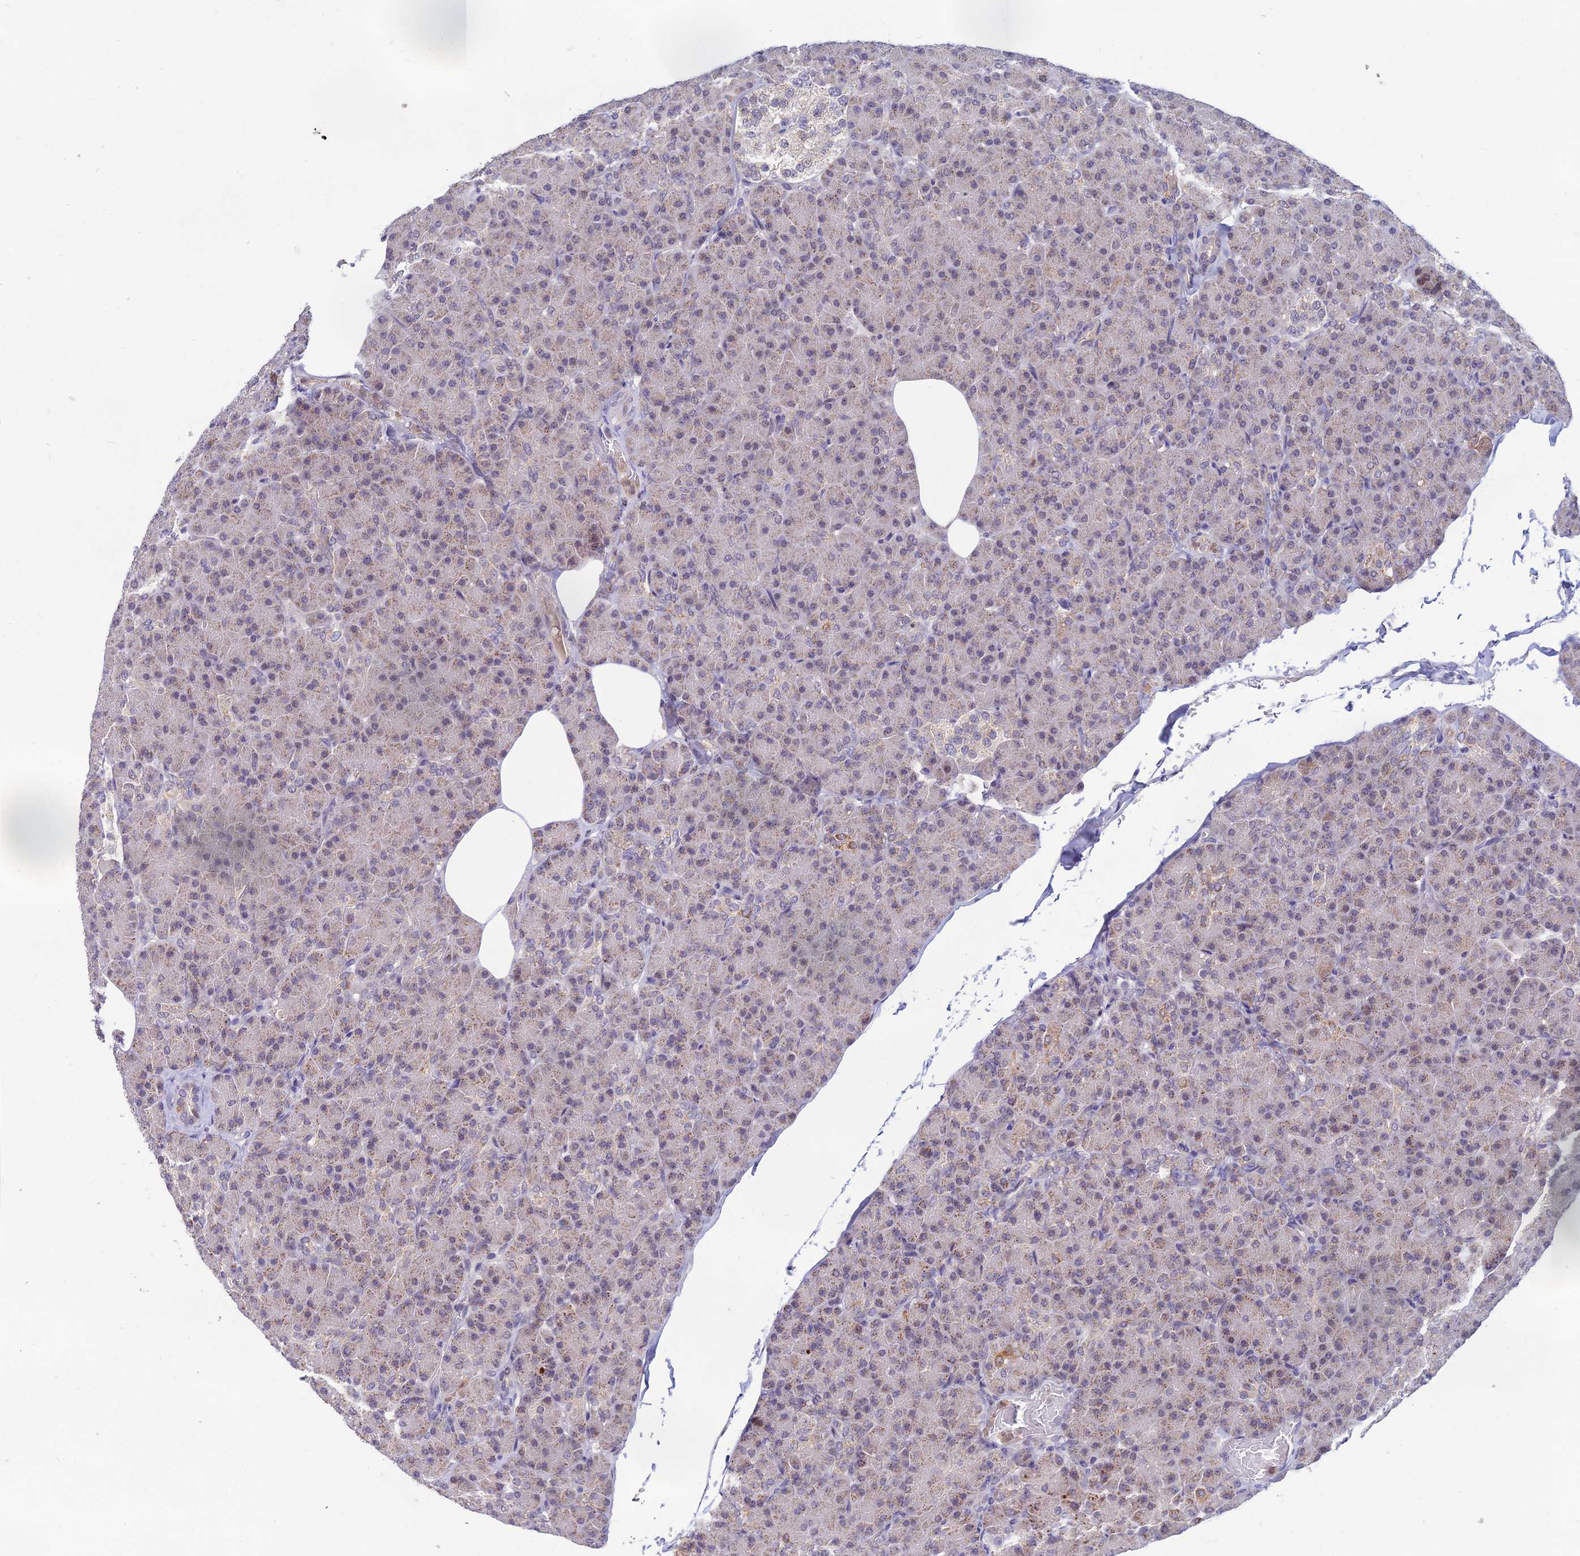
{"staining": {"intensity": "weak", "quantity": "25%-75%", "location": "cytoplasmic/membranous"}, "tissue": "pancreas", "cell_type": "Exocrine glandular cells", "image_type": "normal", "snomed": [{"axis": "morphology", "description": "Normal tissue, NOS"}, {"axis": "topography", "description": "Pancreas"}], "caption": "Exocrine glandular cells display weak cytoplasmic/membranous positivity in approximately 25%-75% of cells in benign pancreas. (brown staining indicates protein expression, while blue staining denotes nuclei).", "gene": "FASTKD5", "patient": {"sex": "female", "age": 43}}